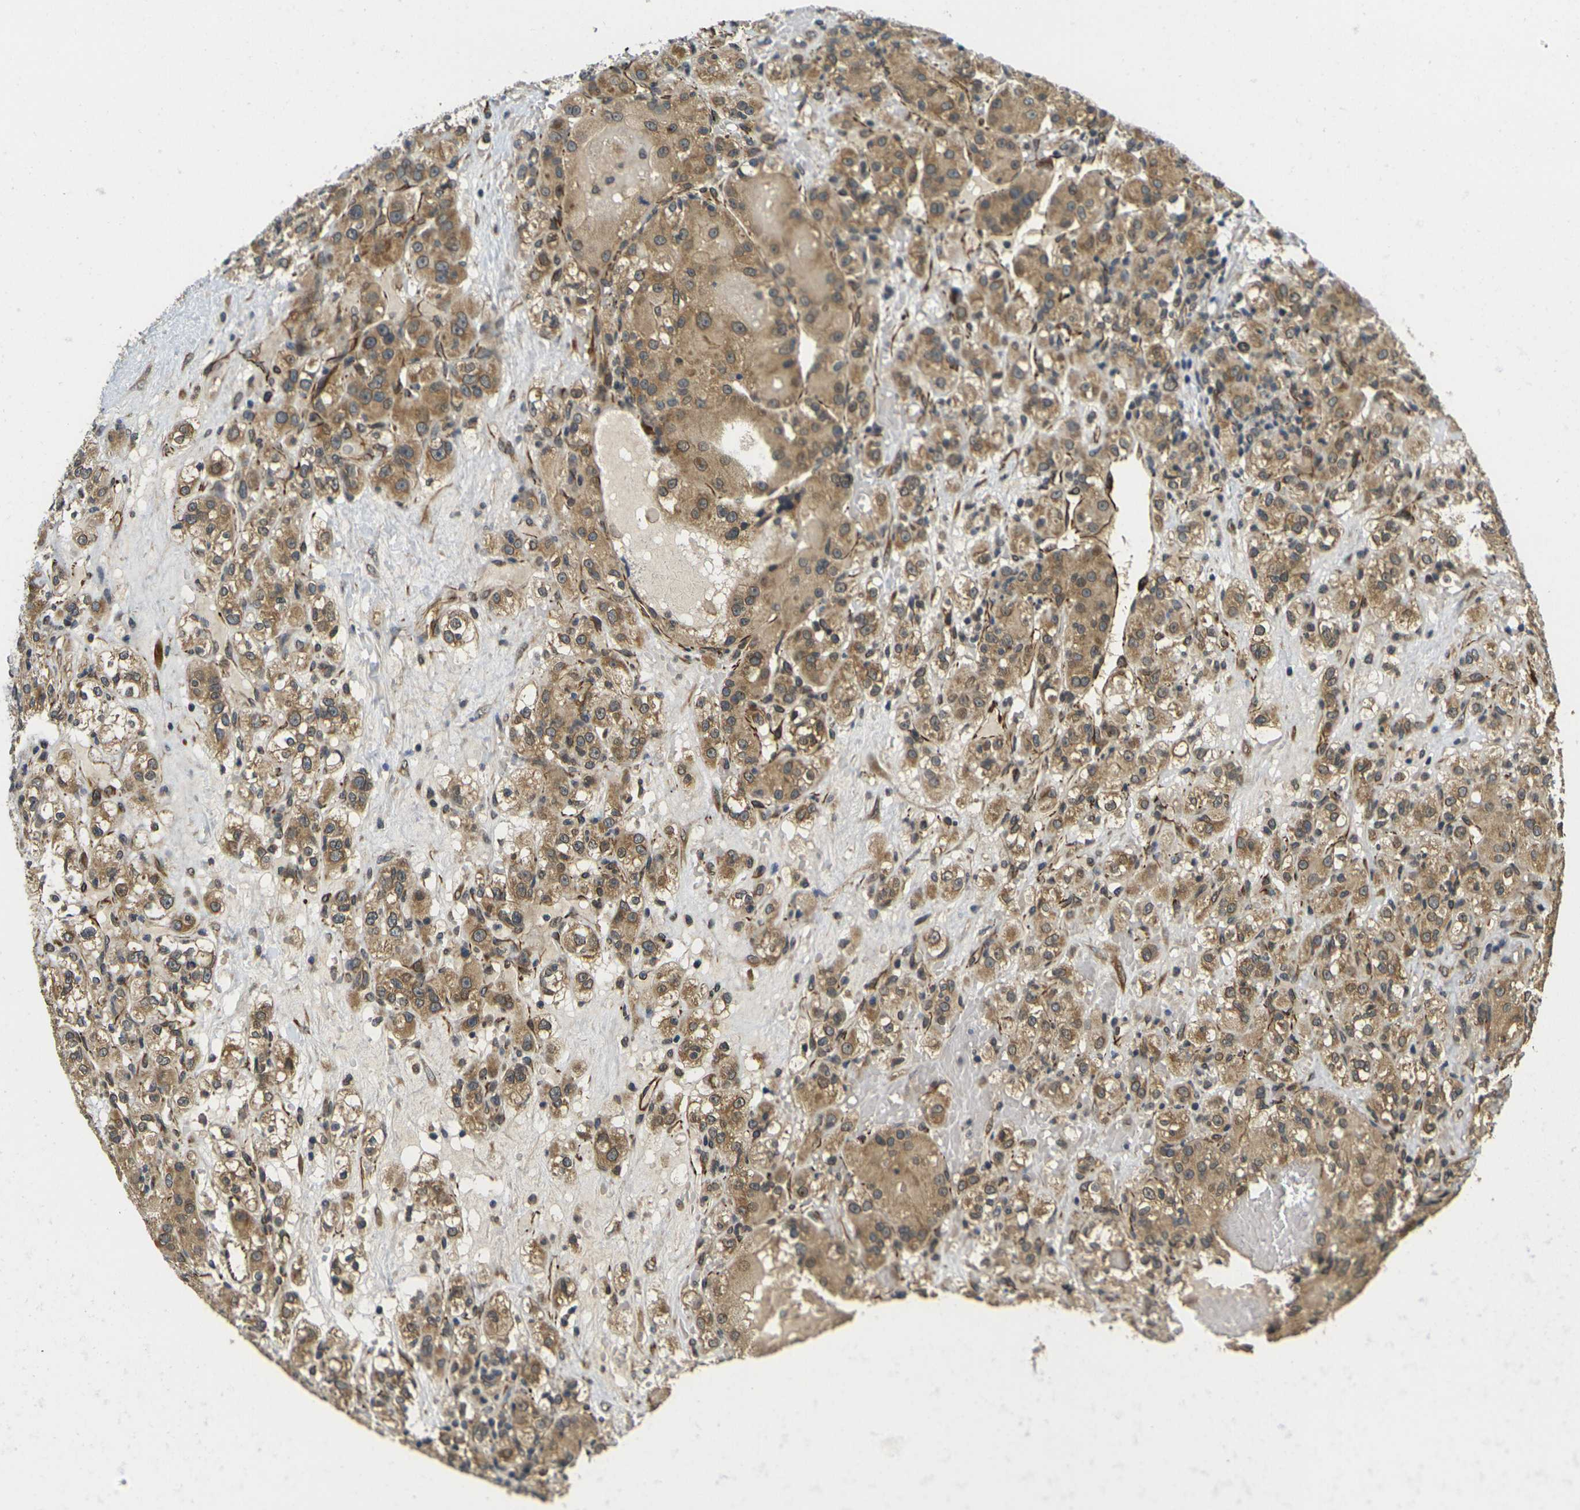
{"staining": {"intensity": "moderate", "quantity": ">75%", "location": "cytoplasmic/membranous"}, "tissue": "renal cancer", "cell_type": "Tumor cells", "image_type": "cancer", "snomed": [{"axis": "morphology", "description": "Normal tissue, NOS"}, {"axis": "morphology", "description": "Adenocarcinoma, NOS"}, {"axis": "topography", "description": "Kidney"}], "caption": "Brown immunohistochemical staining in renal cancer (adenocarcinoma) shows moderate cytoplasmic/membranous expression in approximately >75% of tumor cells. The staining was performed using DAB (3,3'-diaminobenzidine) to visualize the protein expression in brown, while the nuclei were stained in blue with hematoxylin (Magnification: 20x).", "gene": "FUT11", "patient": {"sex": "male", "age": 61}}